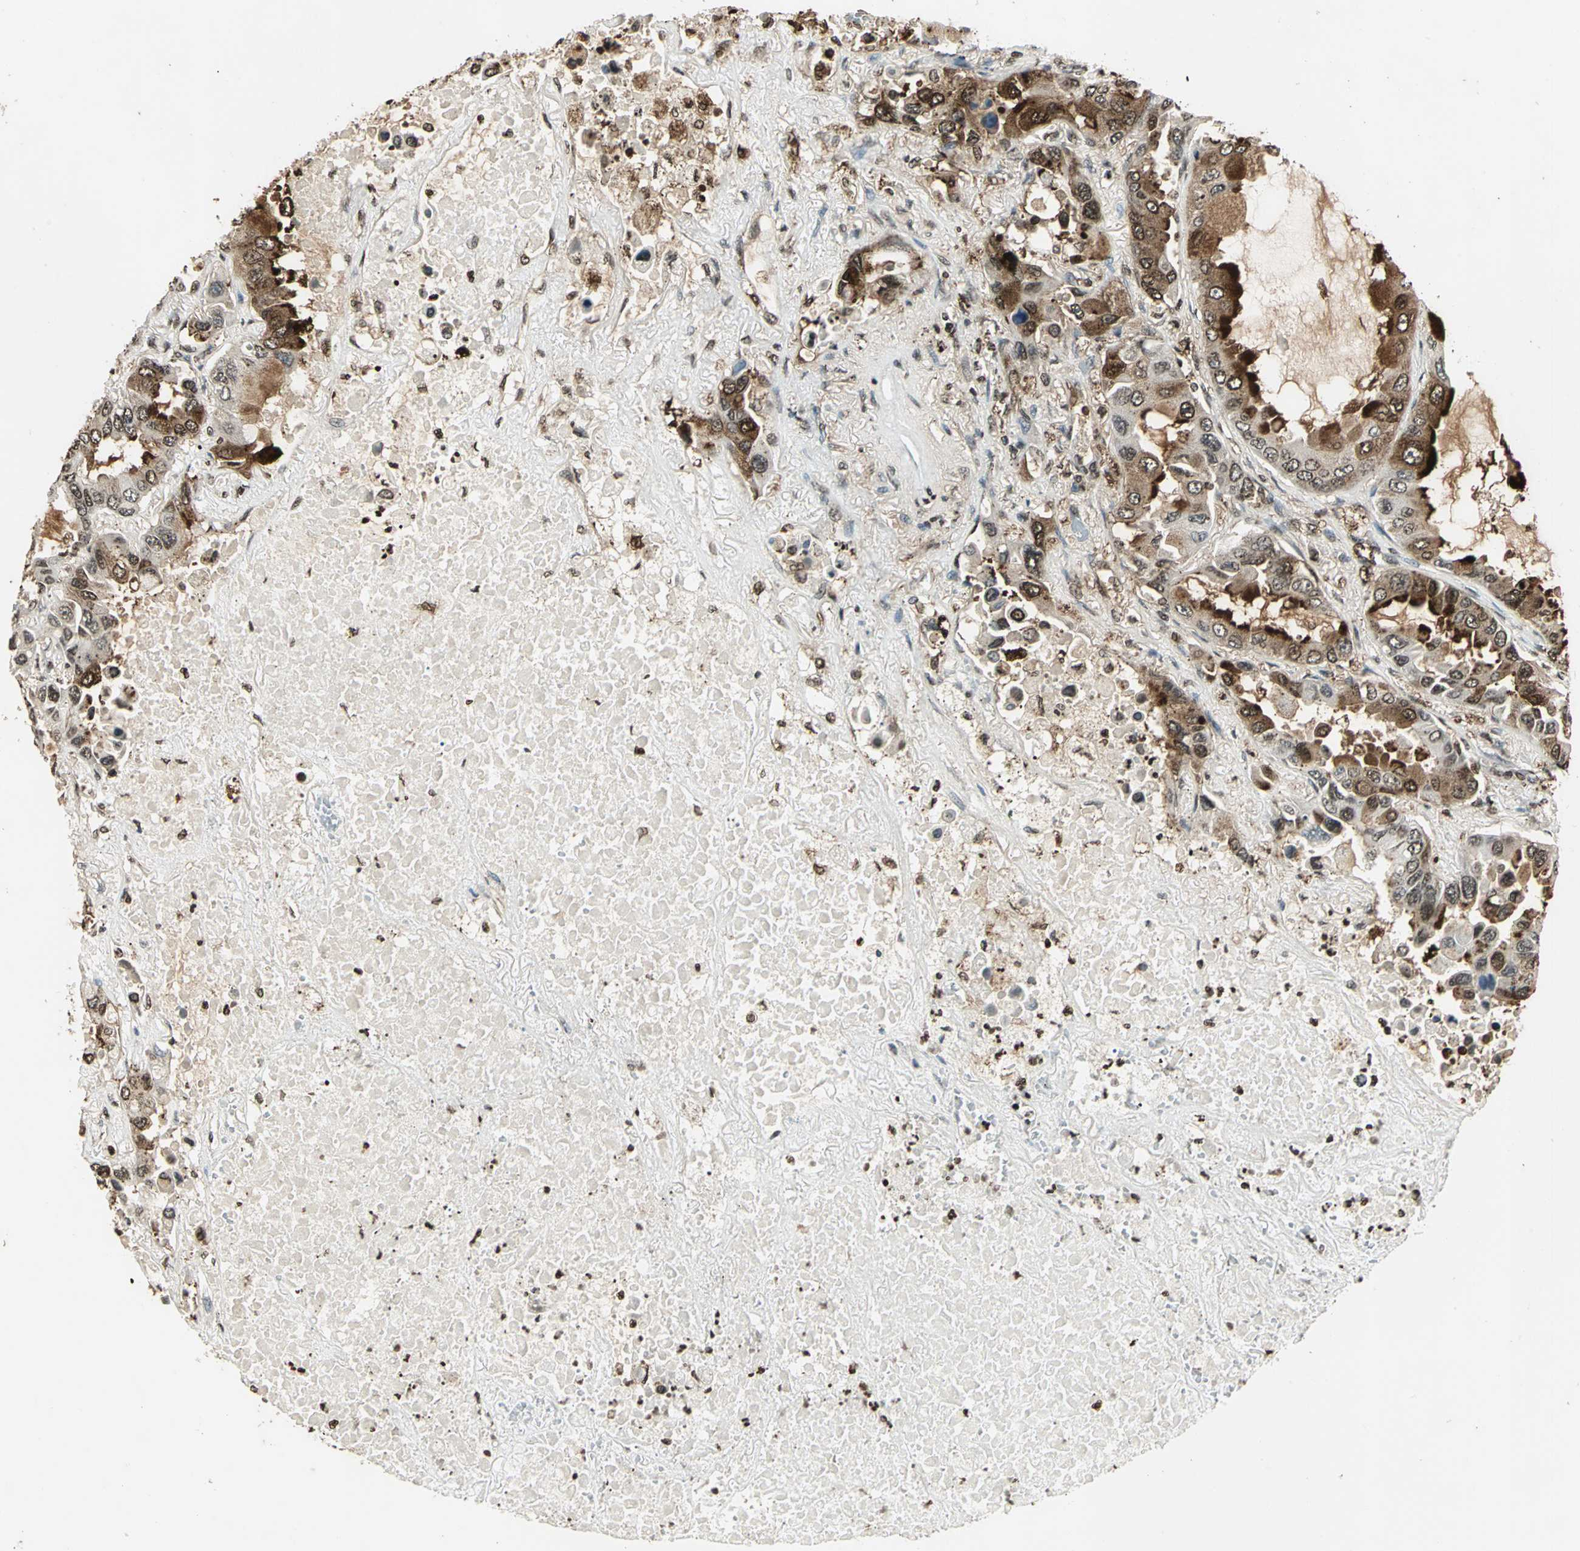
{"staining": {"intensity": "strong", "quantity": ">75%", "location": "cytoplasmic/membranous,nuclear"}, "tissue": "lung cancer", "cell_type": "Tumor cells", "image_type": "cancer", "snomed": [{"axis": "morphology", "description": "Adenocarcinoma, NOS"}, {"axis": "topography", "description": "Lung"}], "caption": "Protein staining shows strong cytoplasmic/membranous and nuclear staining in about >75% of tumor cells in lung cancer (adenocarcinoma). The protein of interest is shown in brown color, while the nuclei are stained blue.", "gene": "LGALS3", "patient": {"sex": "male", "age": 64}}